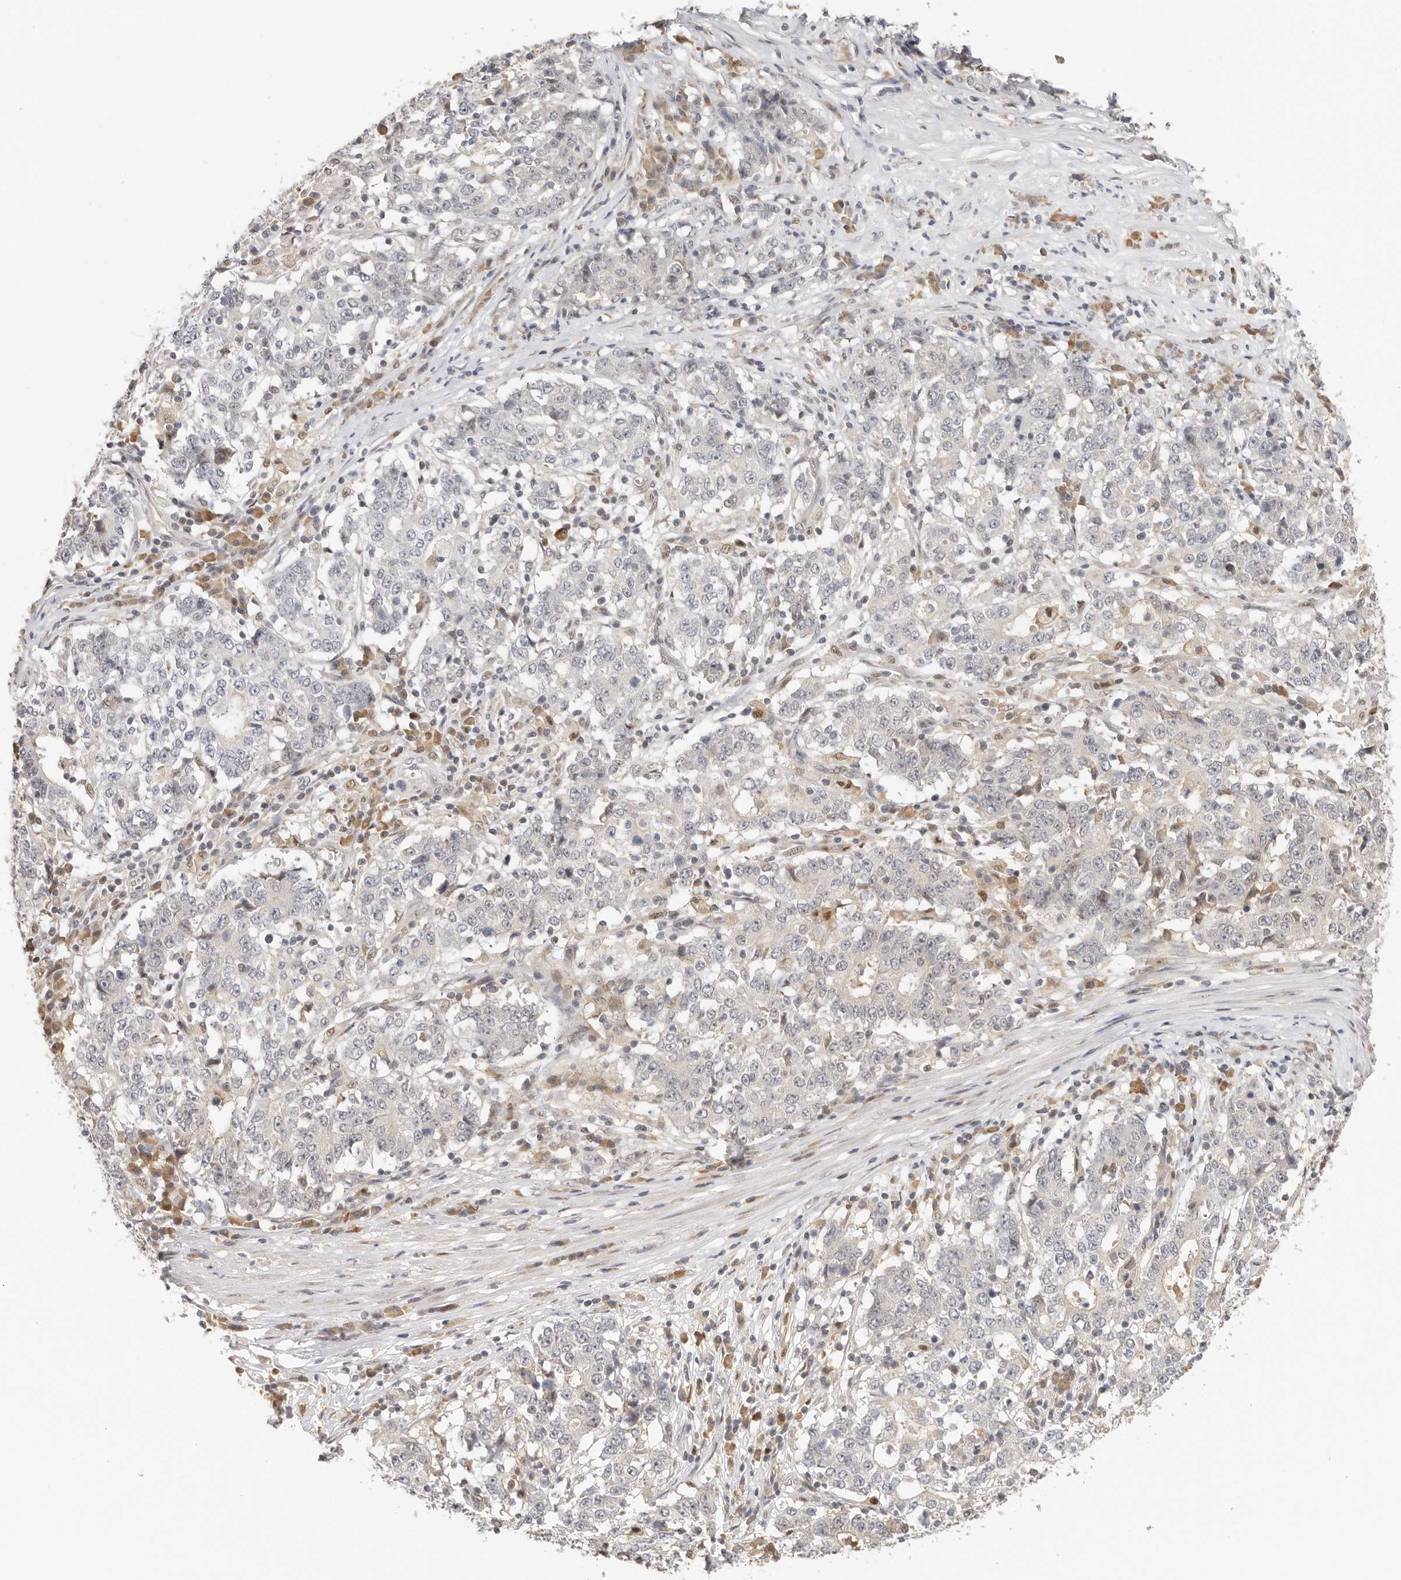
{"staining": {"intensity": "negative", "quantity": "none", "location": "none"}, "tissue": "stomach cancer", "cell_type": "Tumor cells", "image_type": "cancer", "snomed": [{"axis": "morphology", "description": "Adenocarcinoma, NOS"}, {"axis": "topography", "description": "Stomach"}], "caption": "Tumor cells are negative for protein expression in human stomach cancer.", "gene": "LARP7", "patient": {"sex": "male", "age": 59}}